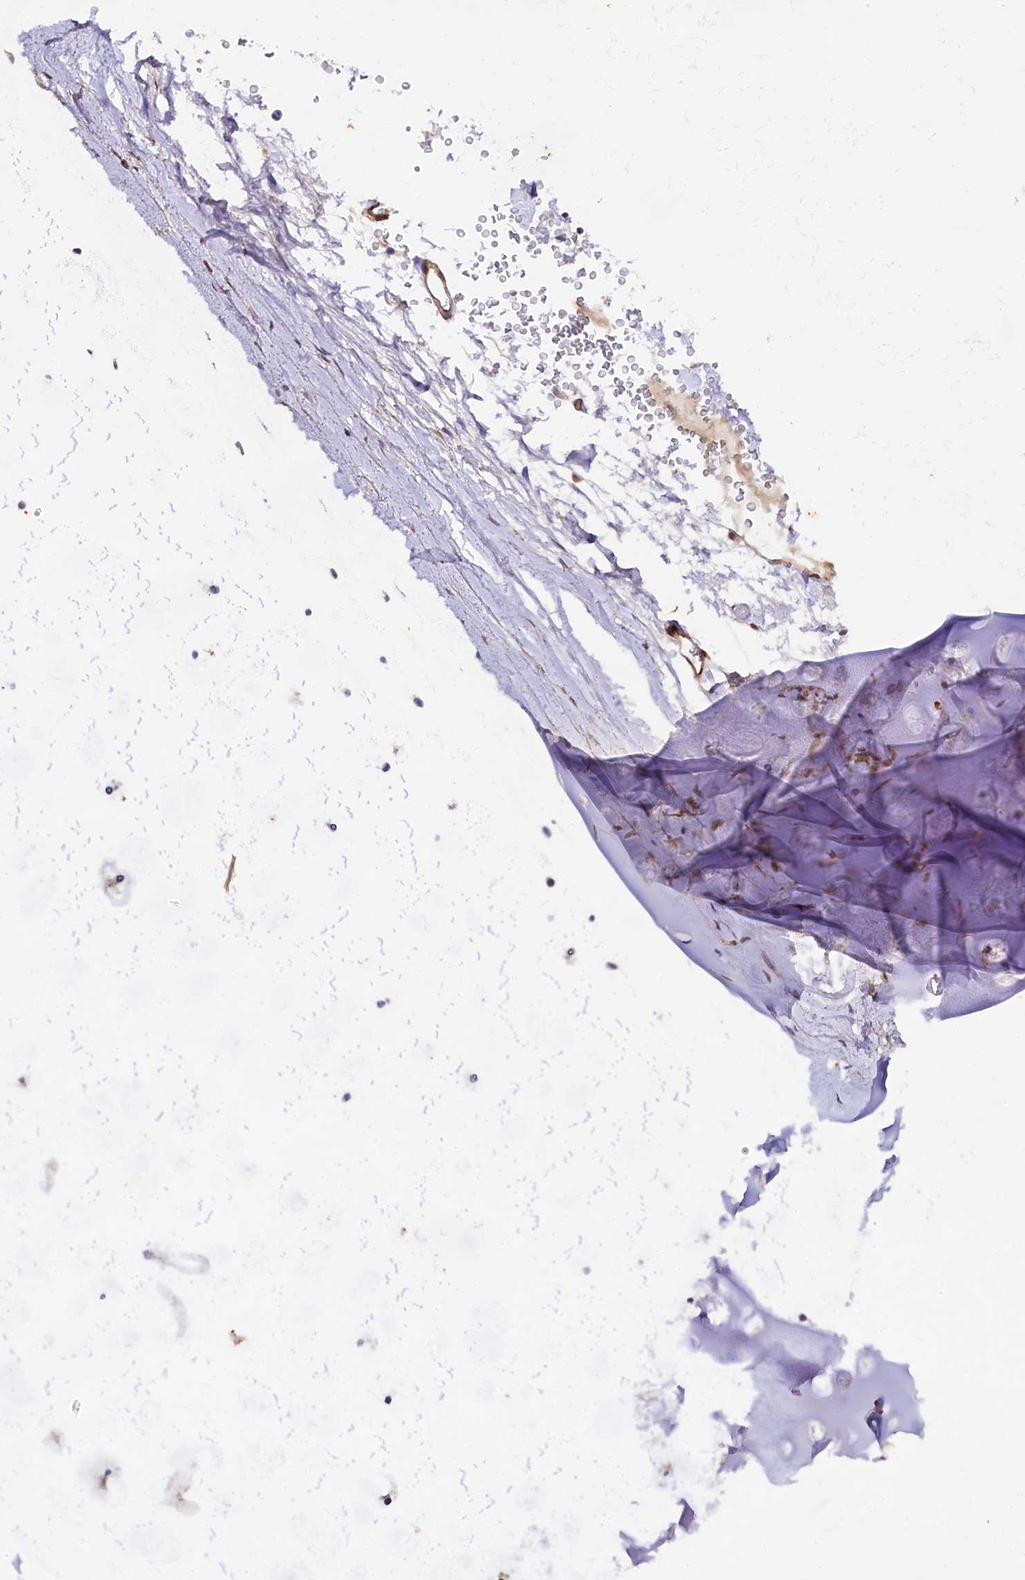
{"staining": {"intensity": "moderate", "quantity": ">75%", "location": "cytoplasmic/membranous,nuclear"}, "tissue": "adipose tissue", "cell_type": "Adipocytes", "image_type": "normal", "snomed": [{"axis": "morphology", "description": "Normal tissue, NOS"}, {"axis": "topography", "description": "Lymph node"}, {"axis": "topography", "description": "Bronchus"}], "caption": "This image demonstrates immunohistochemistry (IHC) staining of normal adipose tissue, with medium moderate cytoplasmic/membranous,nuclear expression in about >75% of adipocytes.", "gene": "SP4", "patient": {"sex": "male", "age": 63}}